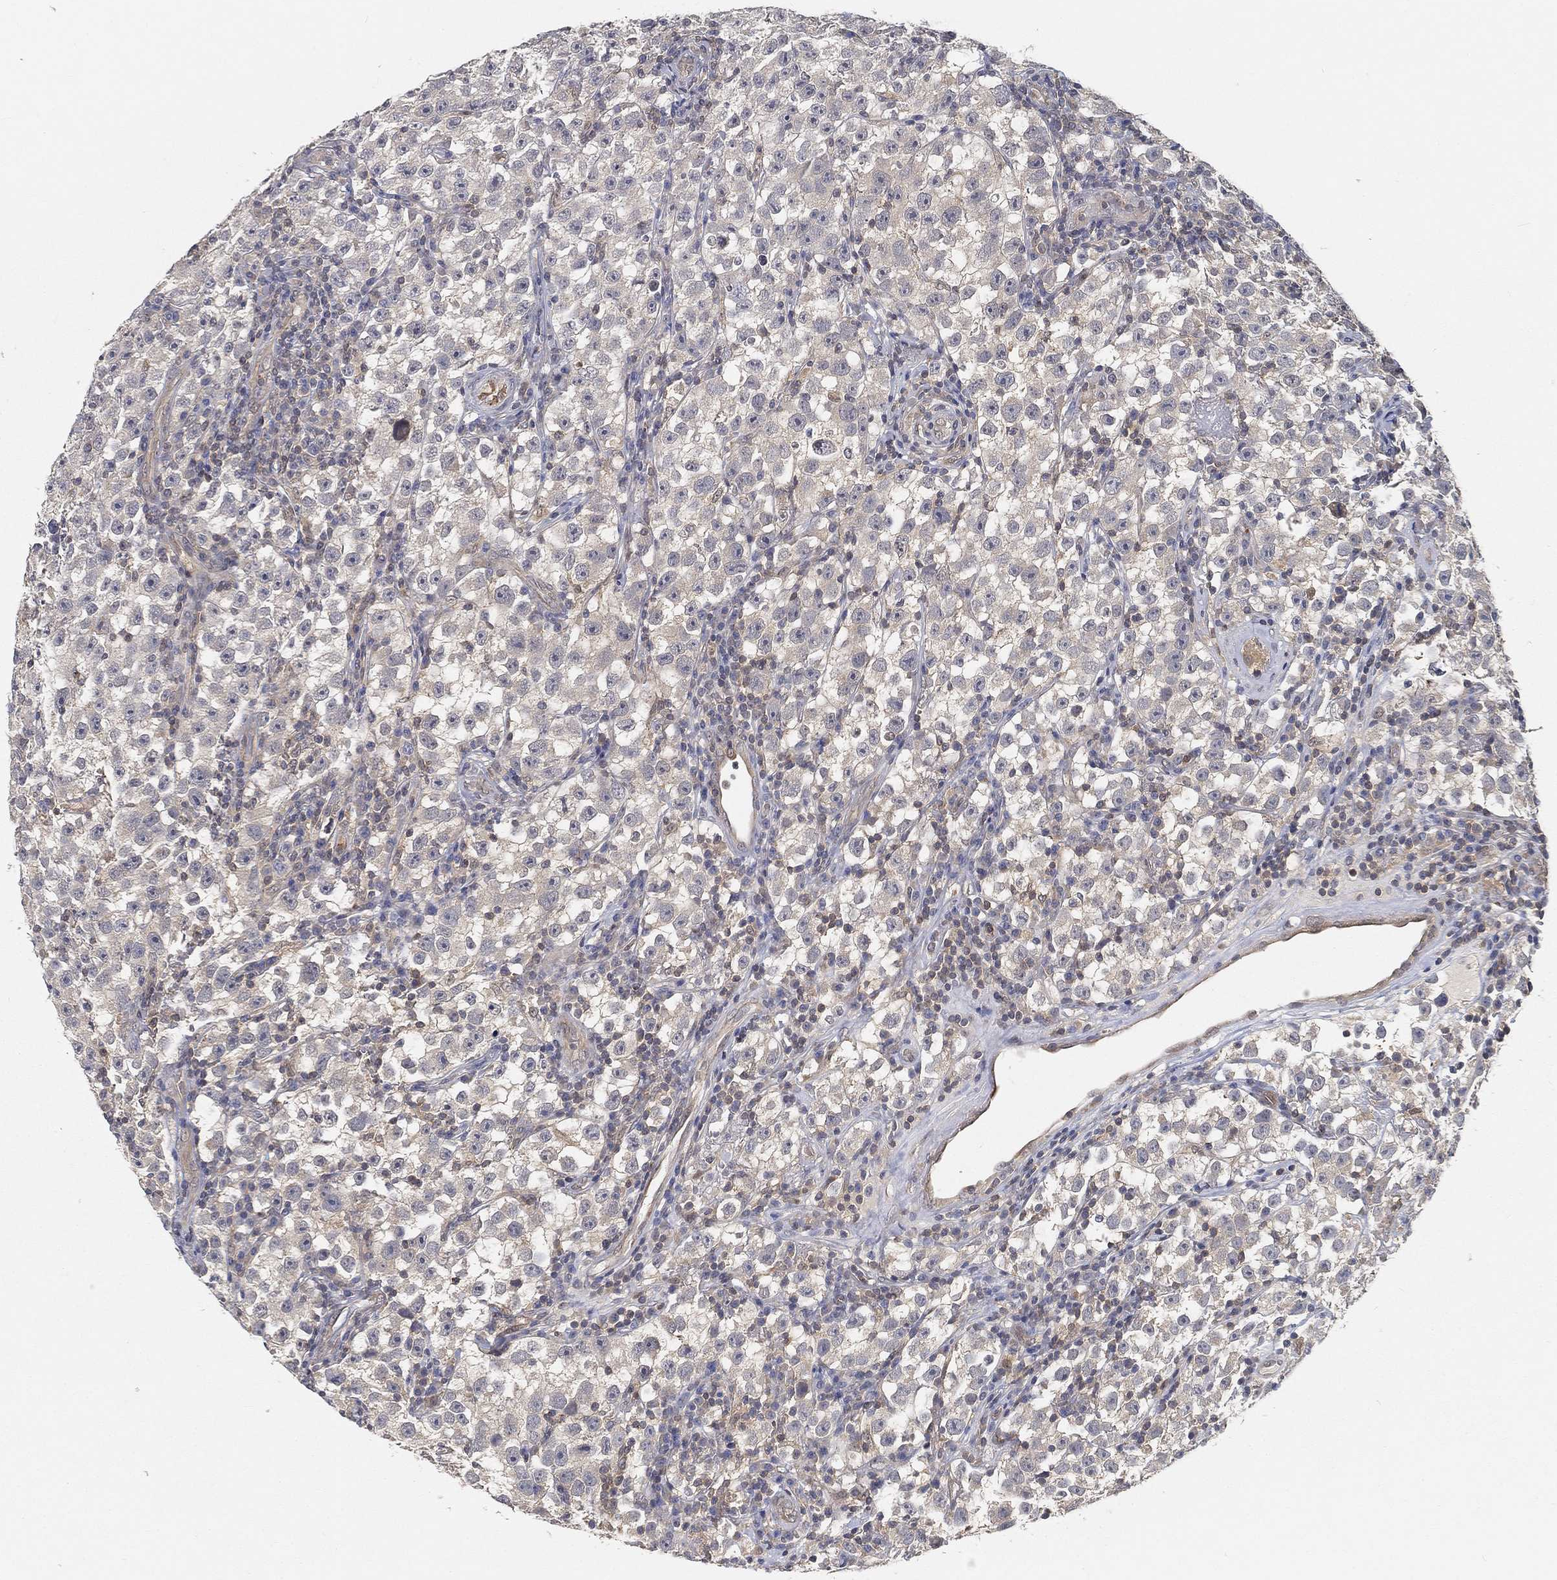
{"staining": {"intensity": "negative", "quantity": "none", "location": "none"}, "tissue": "testis cancer", "cell_type": "Tumor cells", "image_type": "cancer", "snomed": [{"axis": "morphology", "description": "Seminoma, NOS"}, {"axis": "topography", "description": "Testis"}], "caption": "A high-resolution image shows immunohistochemistry staining of testis cancer (seminoma), which shows no significant expression in tumor cells. Brightfield microscopy of immunohistochemistry stained with DAB (brown) and hematoxylin (blue), captured at high magnification.", "gene": "MAPK1", "patient": {"sex": "male", "age": 22}}